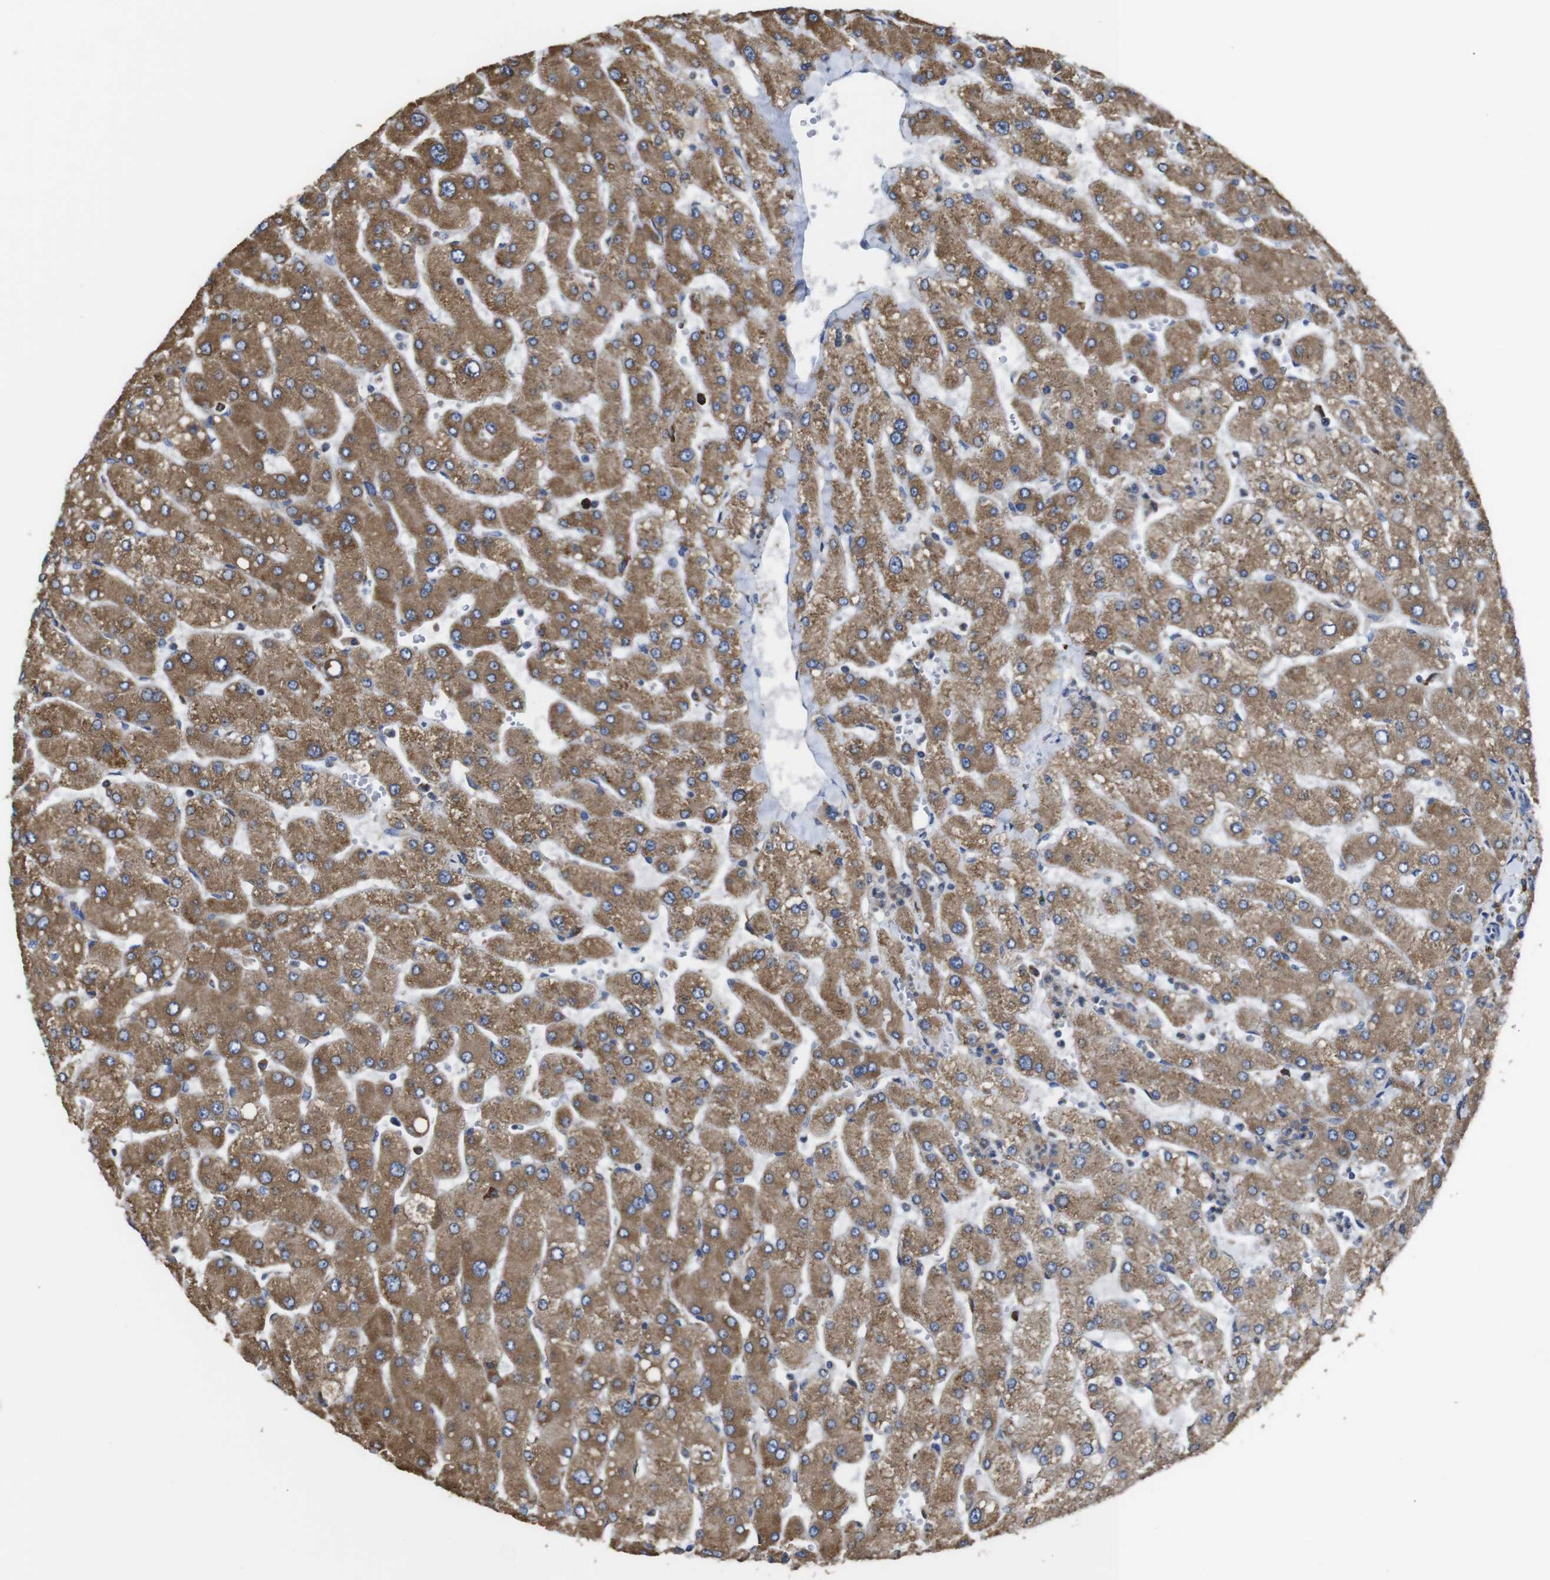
{"staining": {"intensity": "weak", "quantity": ">75%", "location": "cytoplasmic/membranous"}, "tissue": "liver", "cell_type": "Cholangiocytes", "image_type": "normal", "snomed": [{"axis": "morphology", "description": "Normal tissue, NOS"}, {"axis": "topography", "description": "Liver"}], "caption": "Weak cytoplasmic/membranous positivity is seen in approximately >75% of cholangiocytes in unremarkable liver.", "gene": "PPIB", "patient": {"sex": "male", "age": 55}}